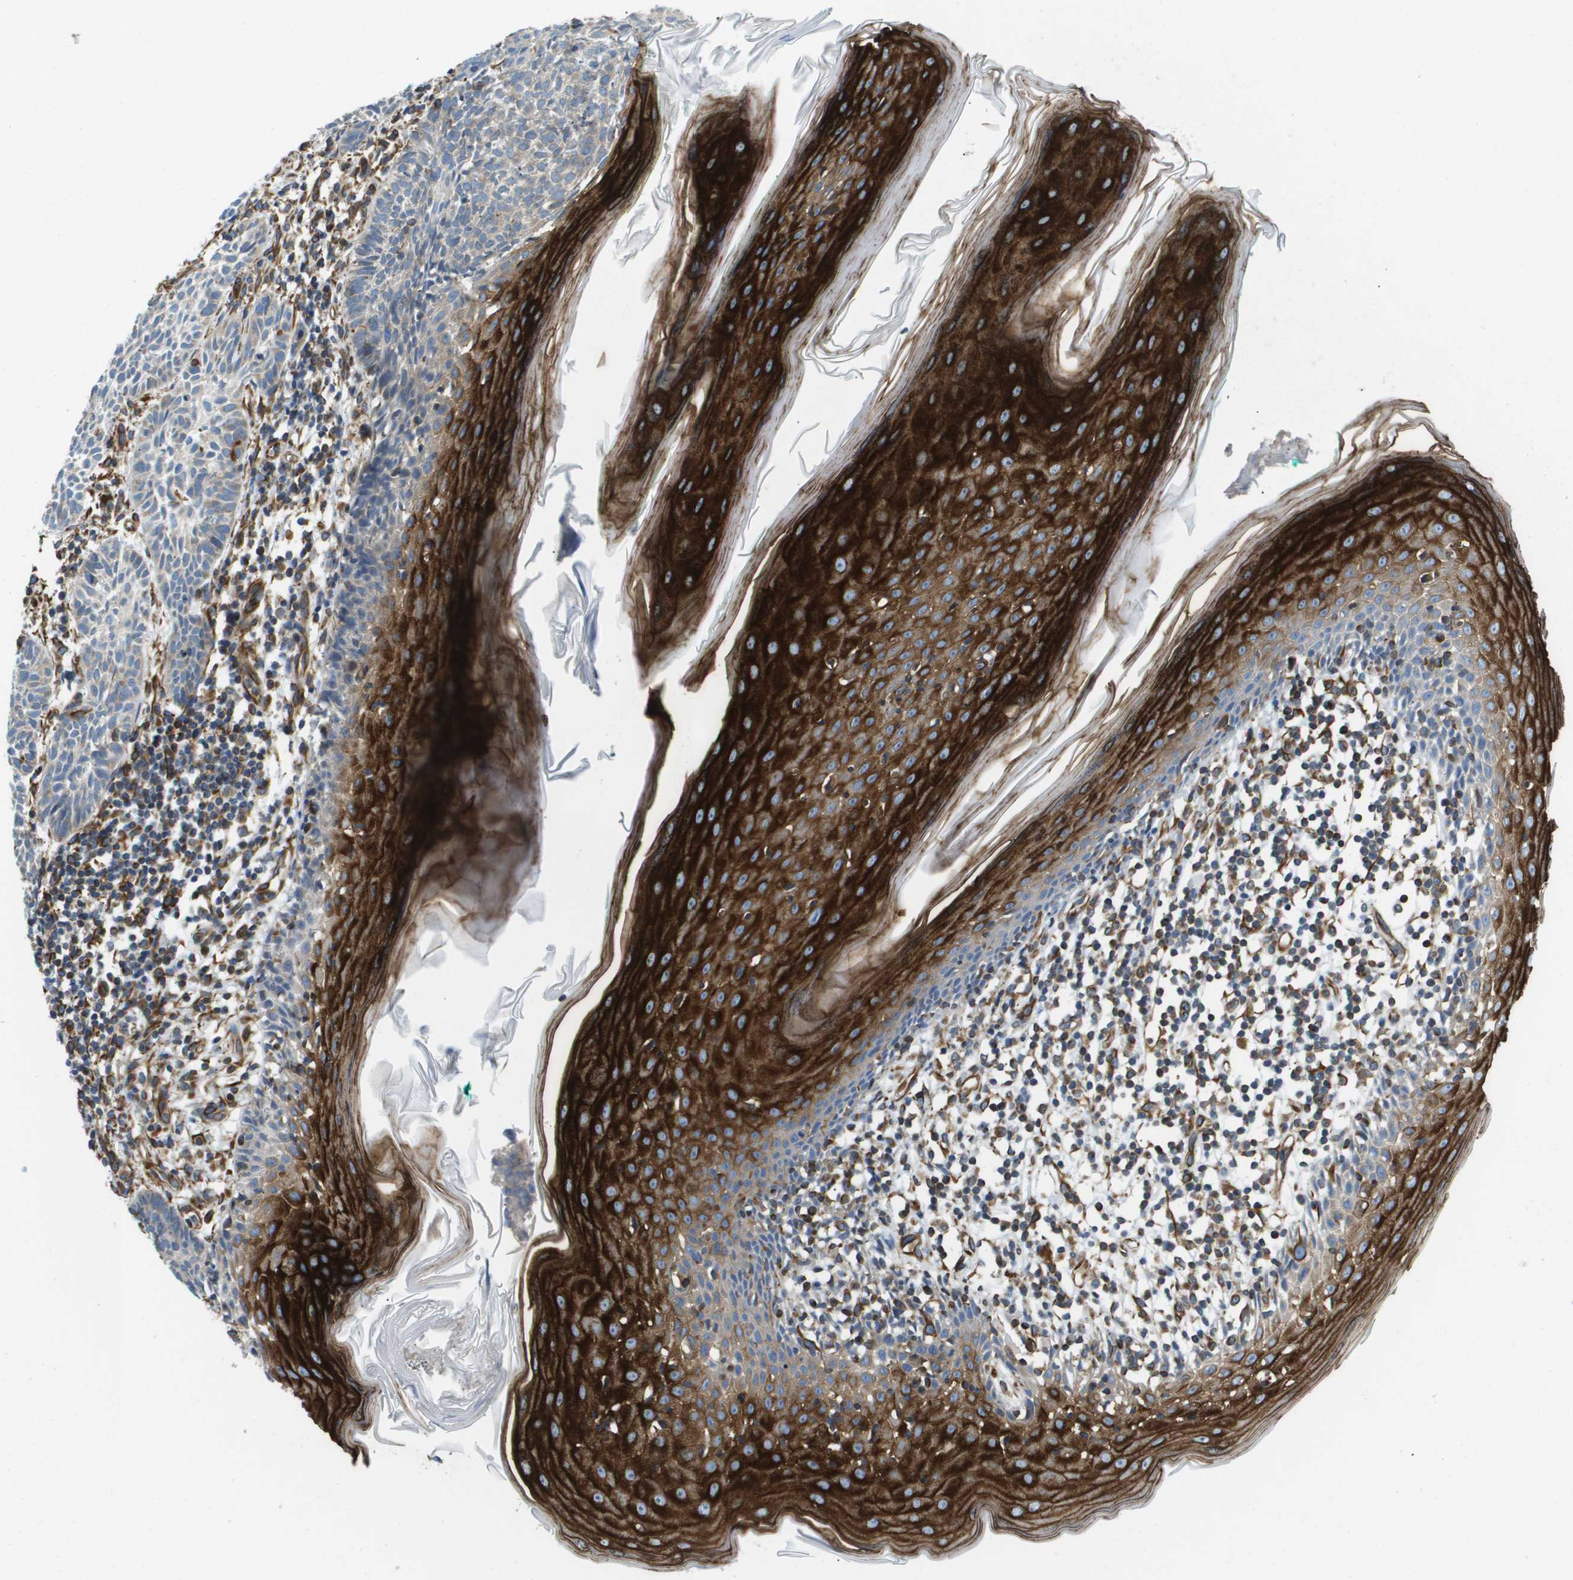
{"staining": {"intensity": "weak", "quantity": "<25%", "location": "cytoplasmic/membranous"}, "tissue": "skin cancer", "cell_type": "Tumor cells", "image_type": "cancer", "snomed": [{"axis": "morphology", "description": "Basal cell carcinoma"}, {"axis": "topography", "description": "Skin"}], "caption": "This is a histopathology image of immunohistochemistry staining of basal cell carcinoma (skin), which shows no expression in tumor cells. (Stains: DAB (3,3'-diaminobenzidine) IHC with hematoxylin counter stain, Microscopy: brightfield microscopy at high magnification).", "gene": "HSD17B12", "patient": {"sex": "male", "age": 60}}